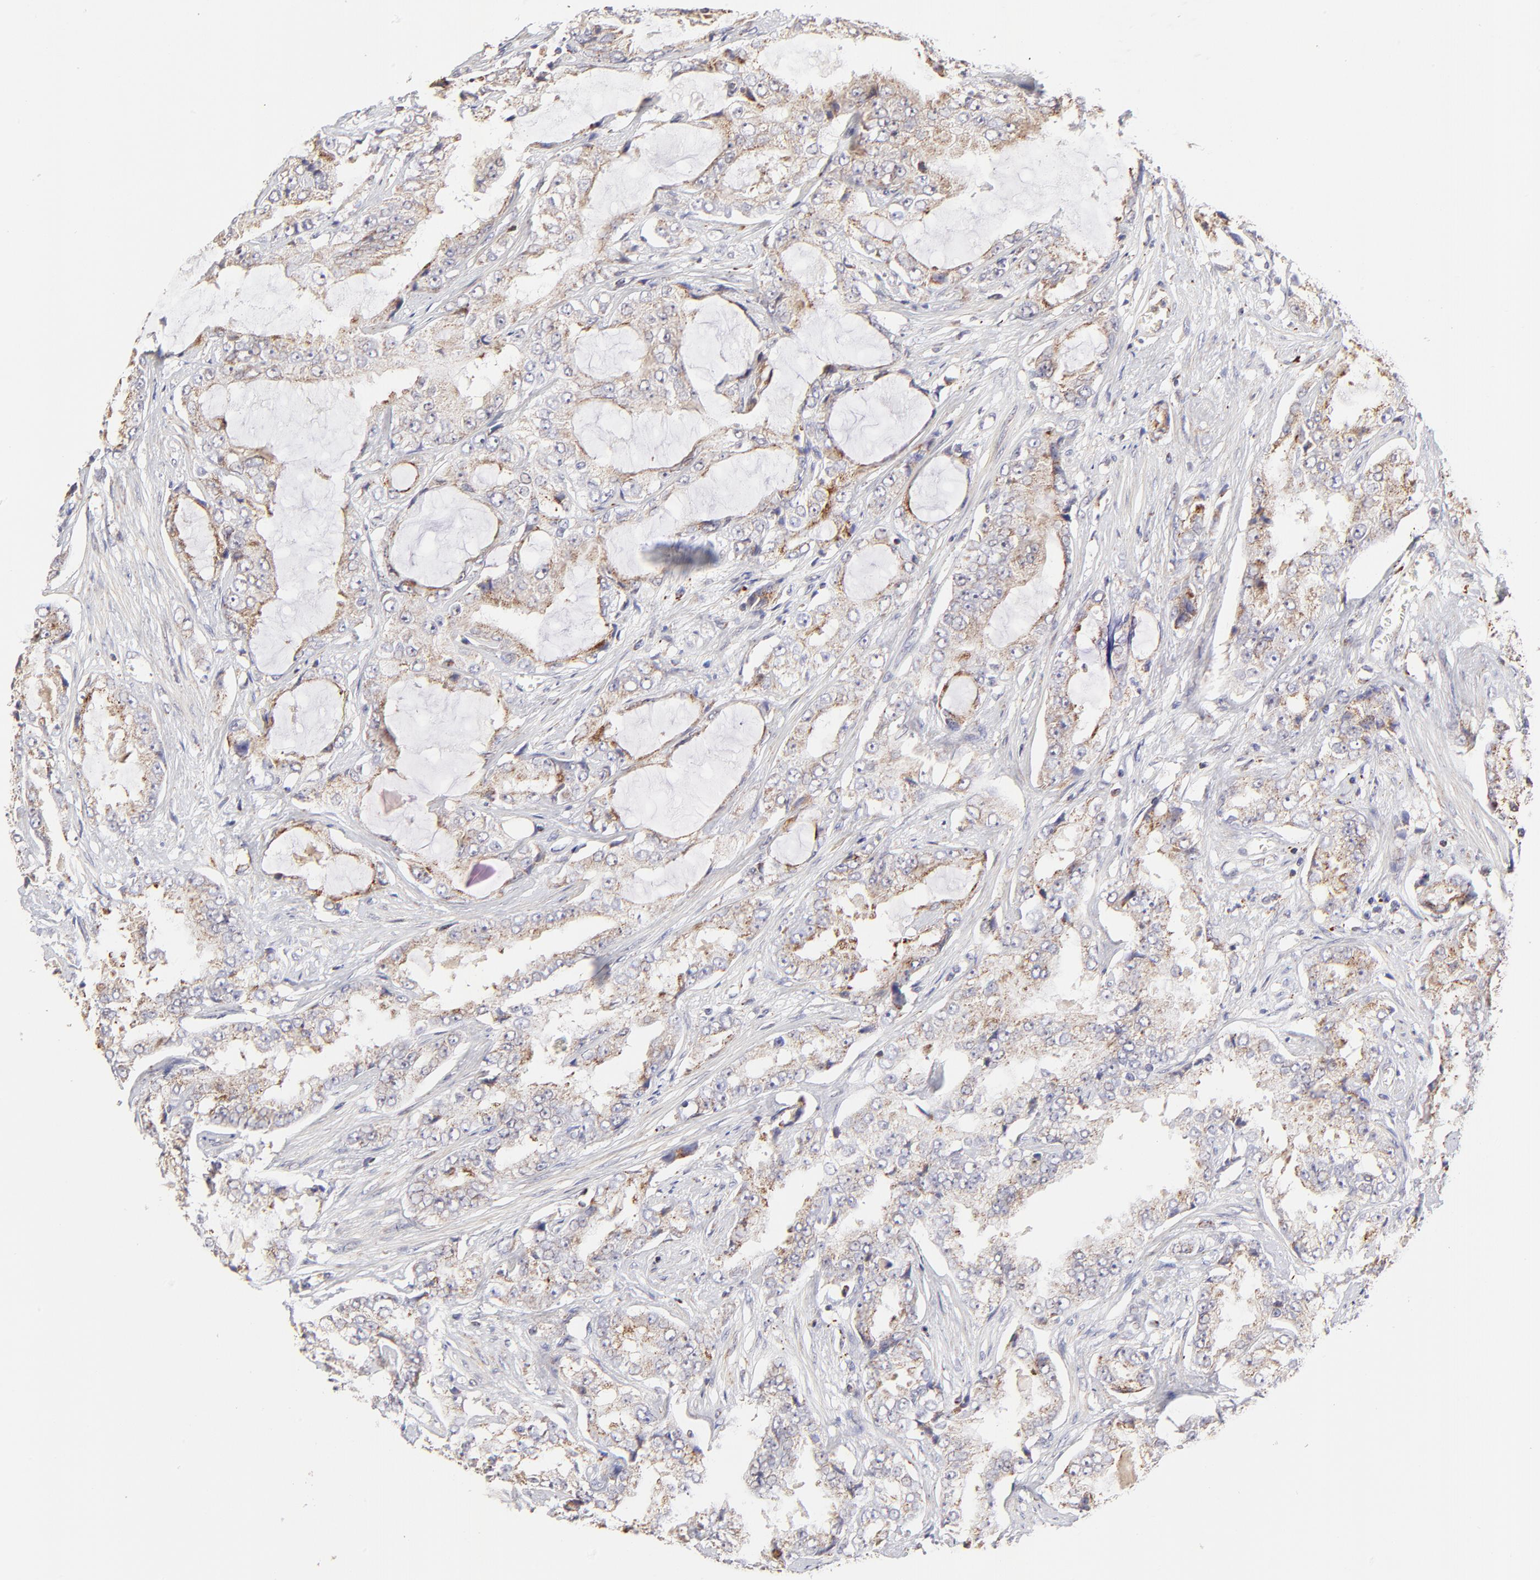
{"staining": {"intensity": "weak", "quantity": ">75%", "location": "cytoplasmic/membranous"}, "tissue": "prostate cancer", "cell_type": "Tumor cells", "image_type": "cancer", "snomed": [{"axis": "morphology", "description": "Adenocarcinoma, High grade"}, {"axis": "topography", "description": "Prostate"}], "caption": "This is a histology image of immunohistochemistry staining of prostate cancer (high-grade adenocarcinoma), which shows weak expression in the cytoplasmic/membranous of tumor cells.", "gene": "MAP2K7", "patient": {"sex": "male", "age": 73}}